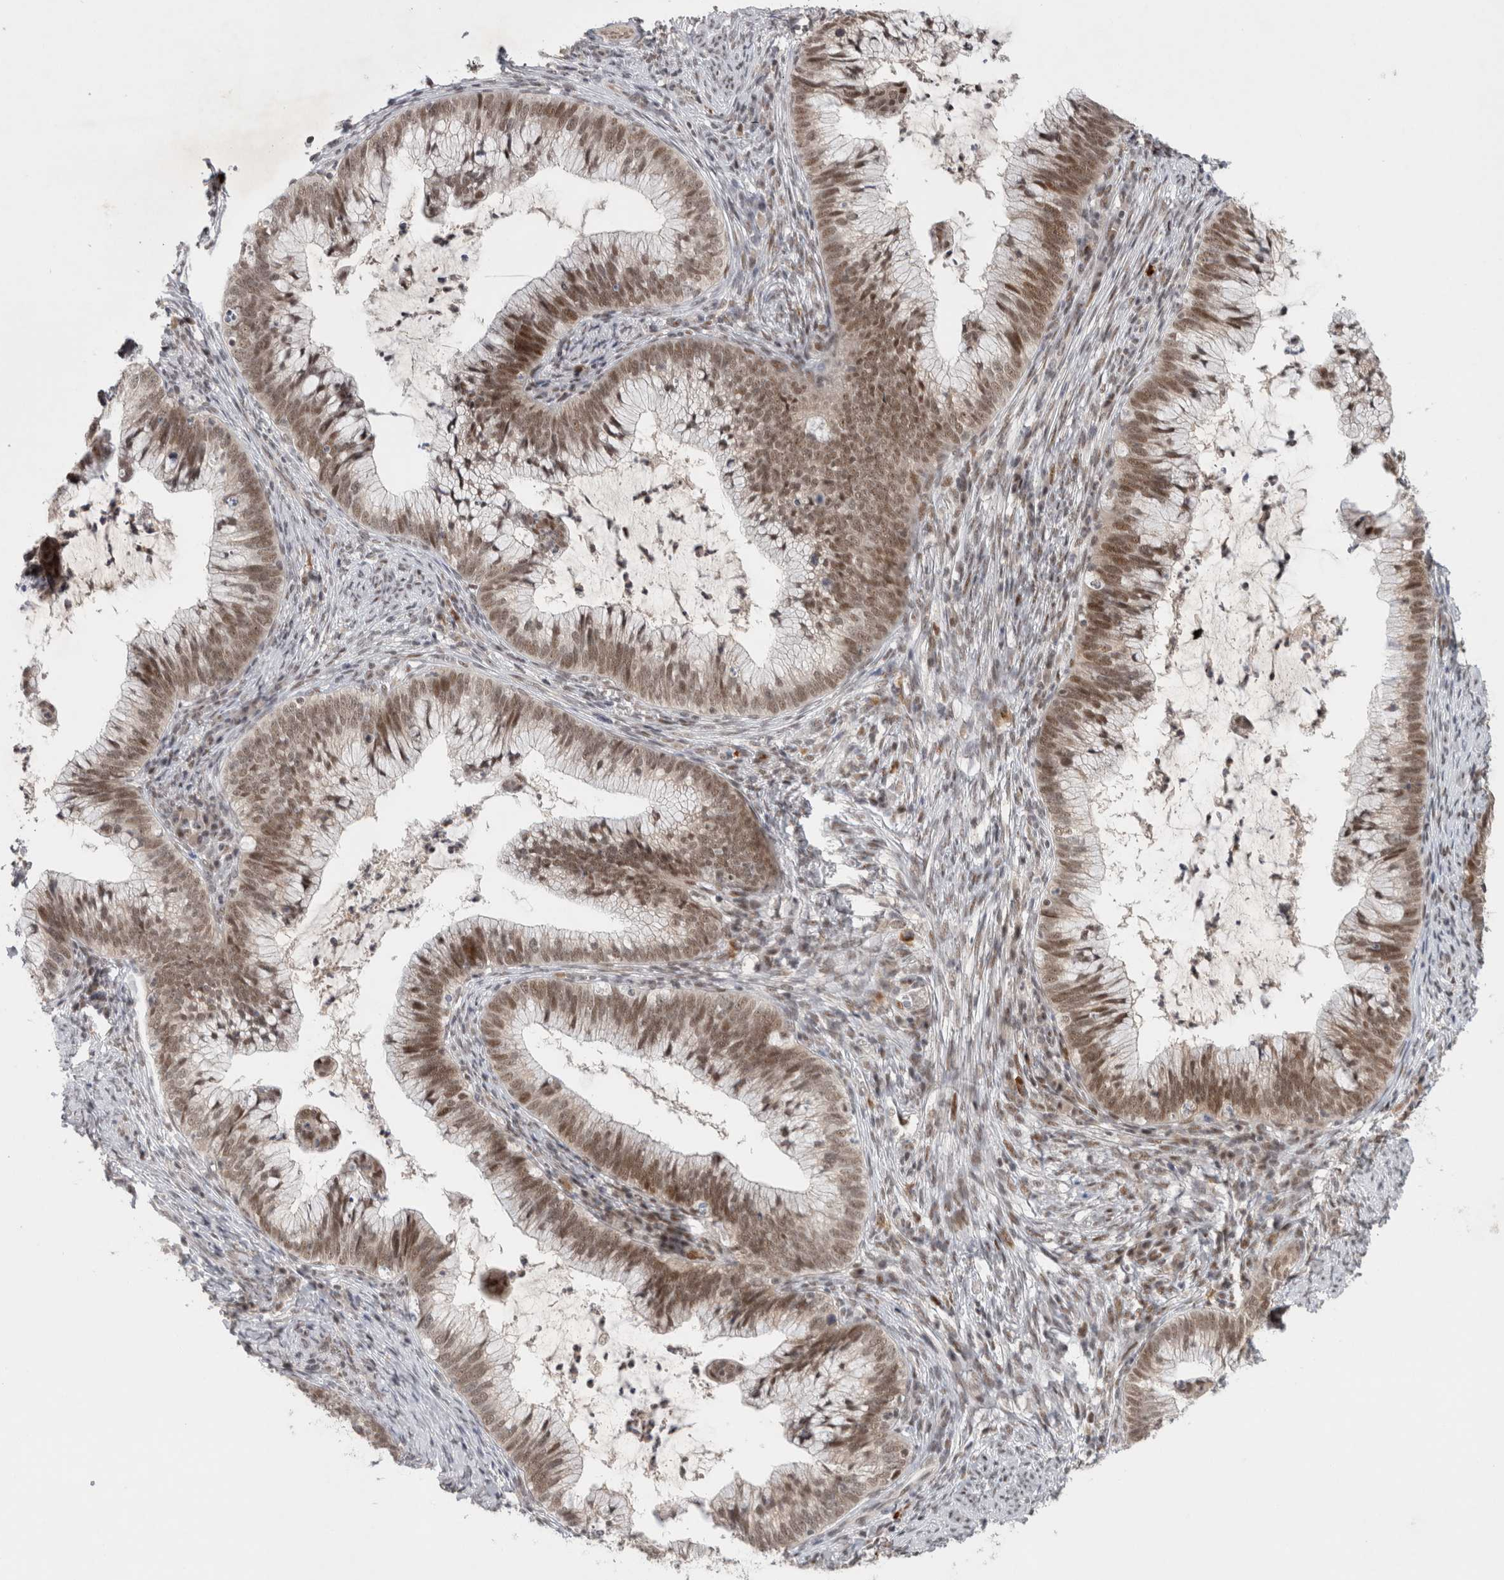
{"staining": {"intensity": "strong", "quantity": "25%-75%", "location": "nuclear"}, "tissue": "cervical cancer", "cell_type": "Tumor cells", "image_type": "cancer", "snomed": [{"axis": "morphology", "description": "Adenocarcinoma, NOS"}, {"axis": "topography", "description": "Cervix"}], "caption": "Adenocarcinoma (cervical) stained with IHC exhibits strong nuclear expression in about 25%-75% of tumor cells.", "gene": "HESX1", "patient": {"sex": "female", "age": 36}}